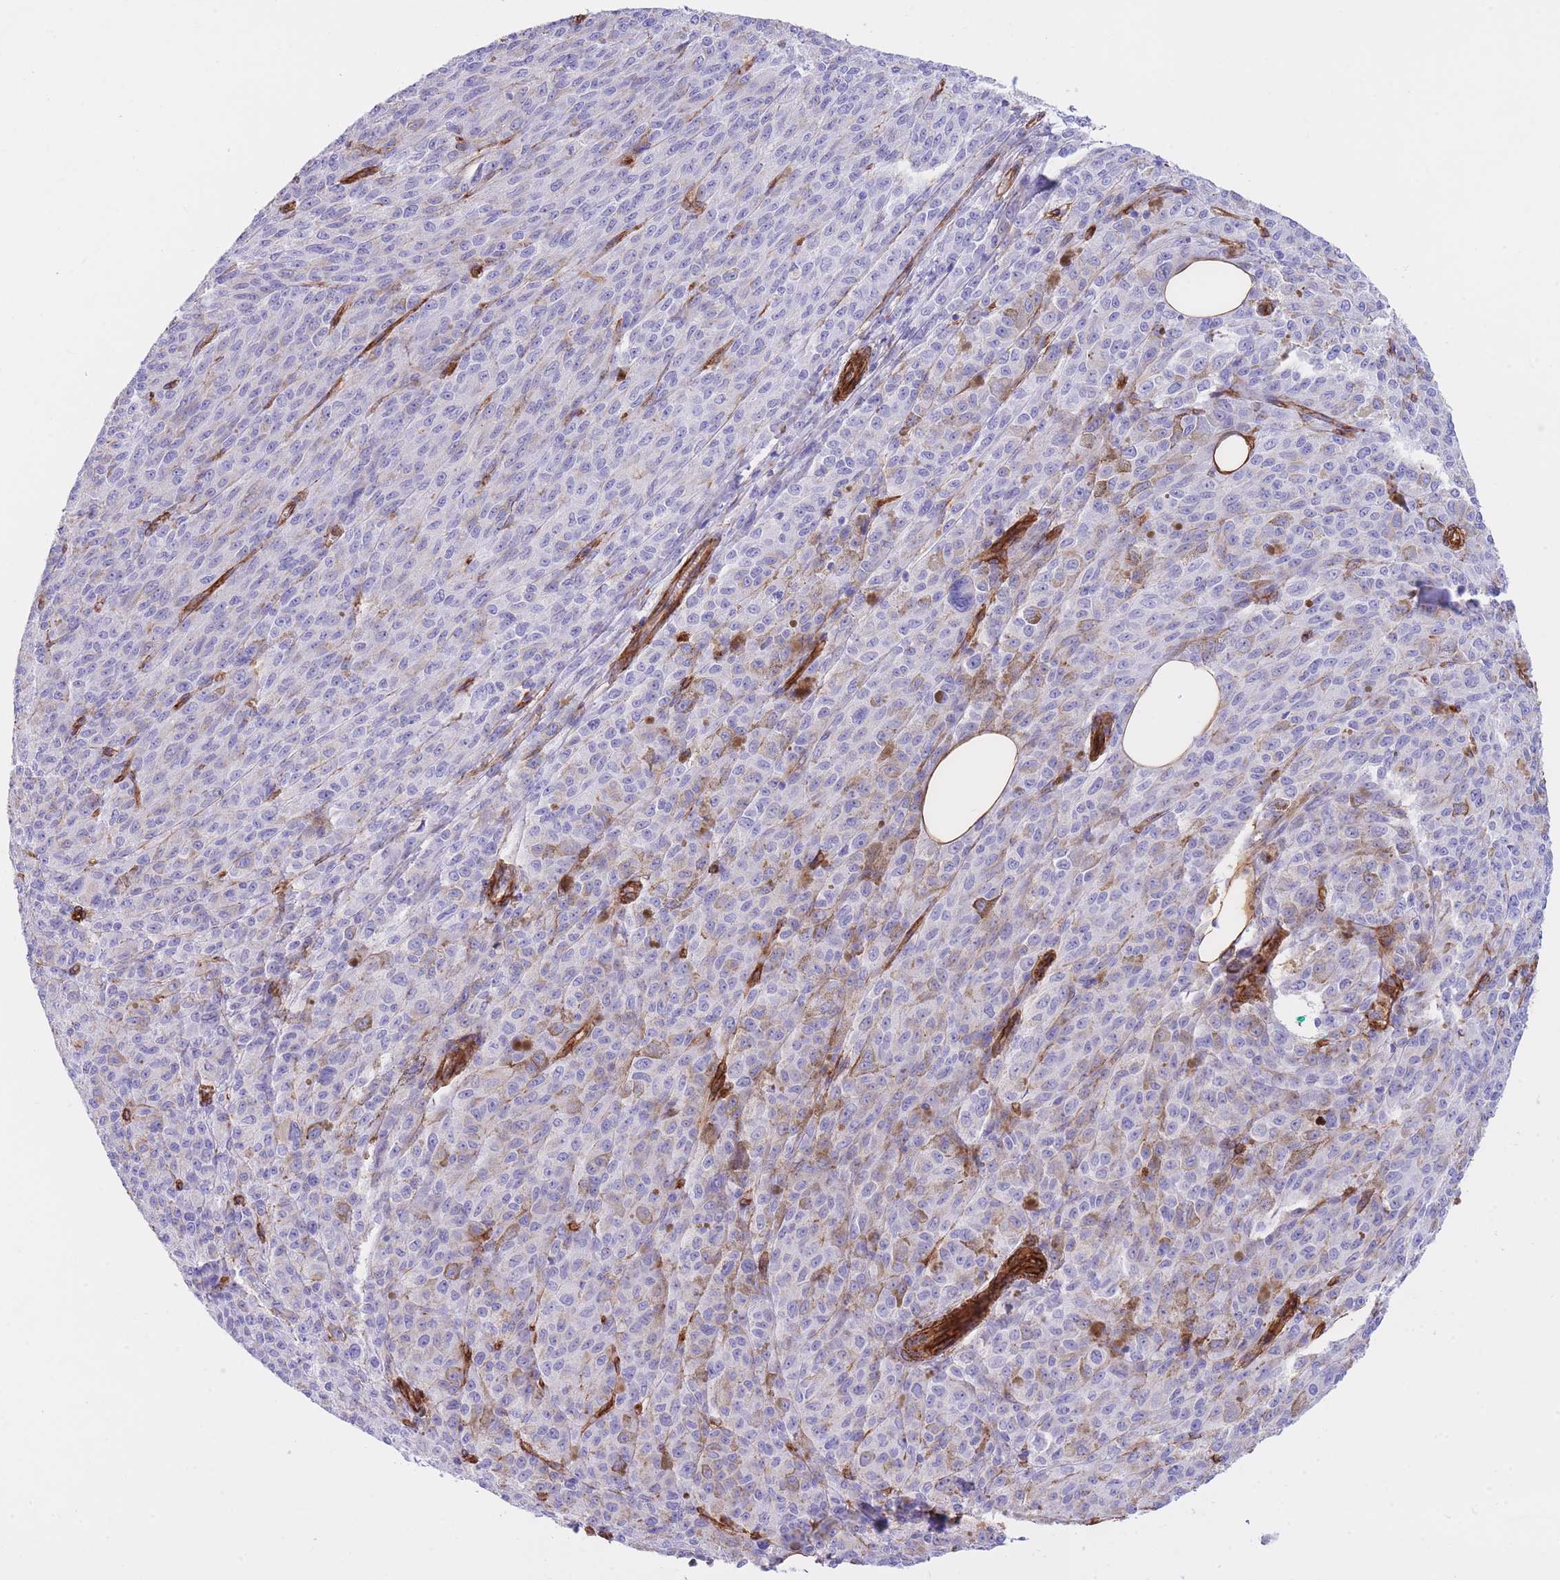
{"staining": {"intensity": "negative", "quantity": "none", "location": "none"}, "tissue": "melanoma", "cell_type": "Tumor cells", "image_type": "cancer", "snomed": [{"axis": "morphology", "description": "Malignant melanoma, NOS"}, {"axis": "topography", "description": "Skin"}], "caption": "This is an IHC photomicrograph of melanoma. There is no staining in tumor cells.", "gene": "CAVIN1", "patient": {"sex": "female", "age": 52}}